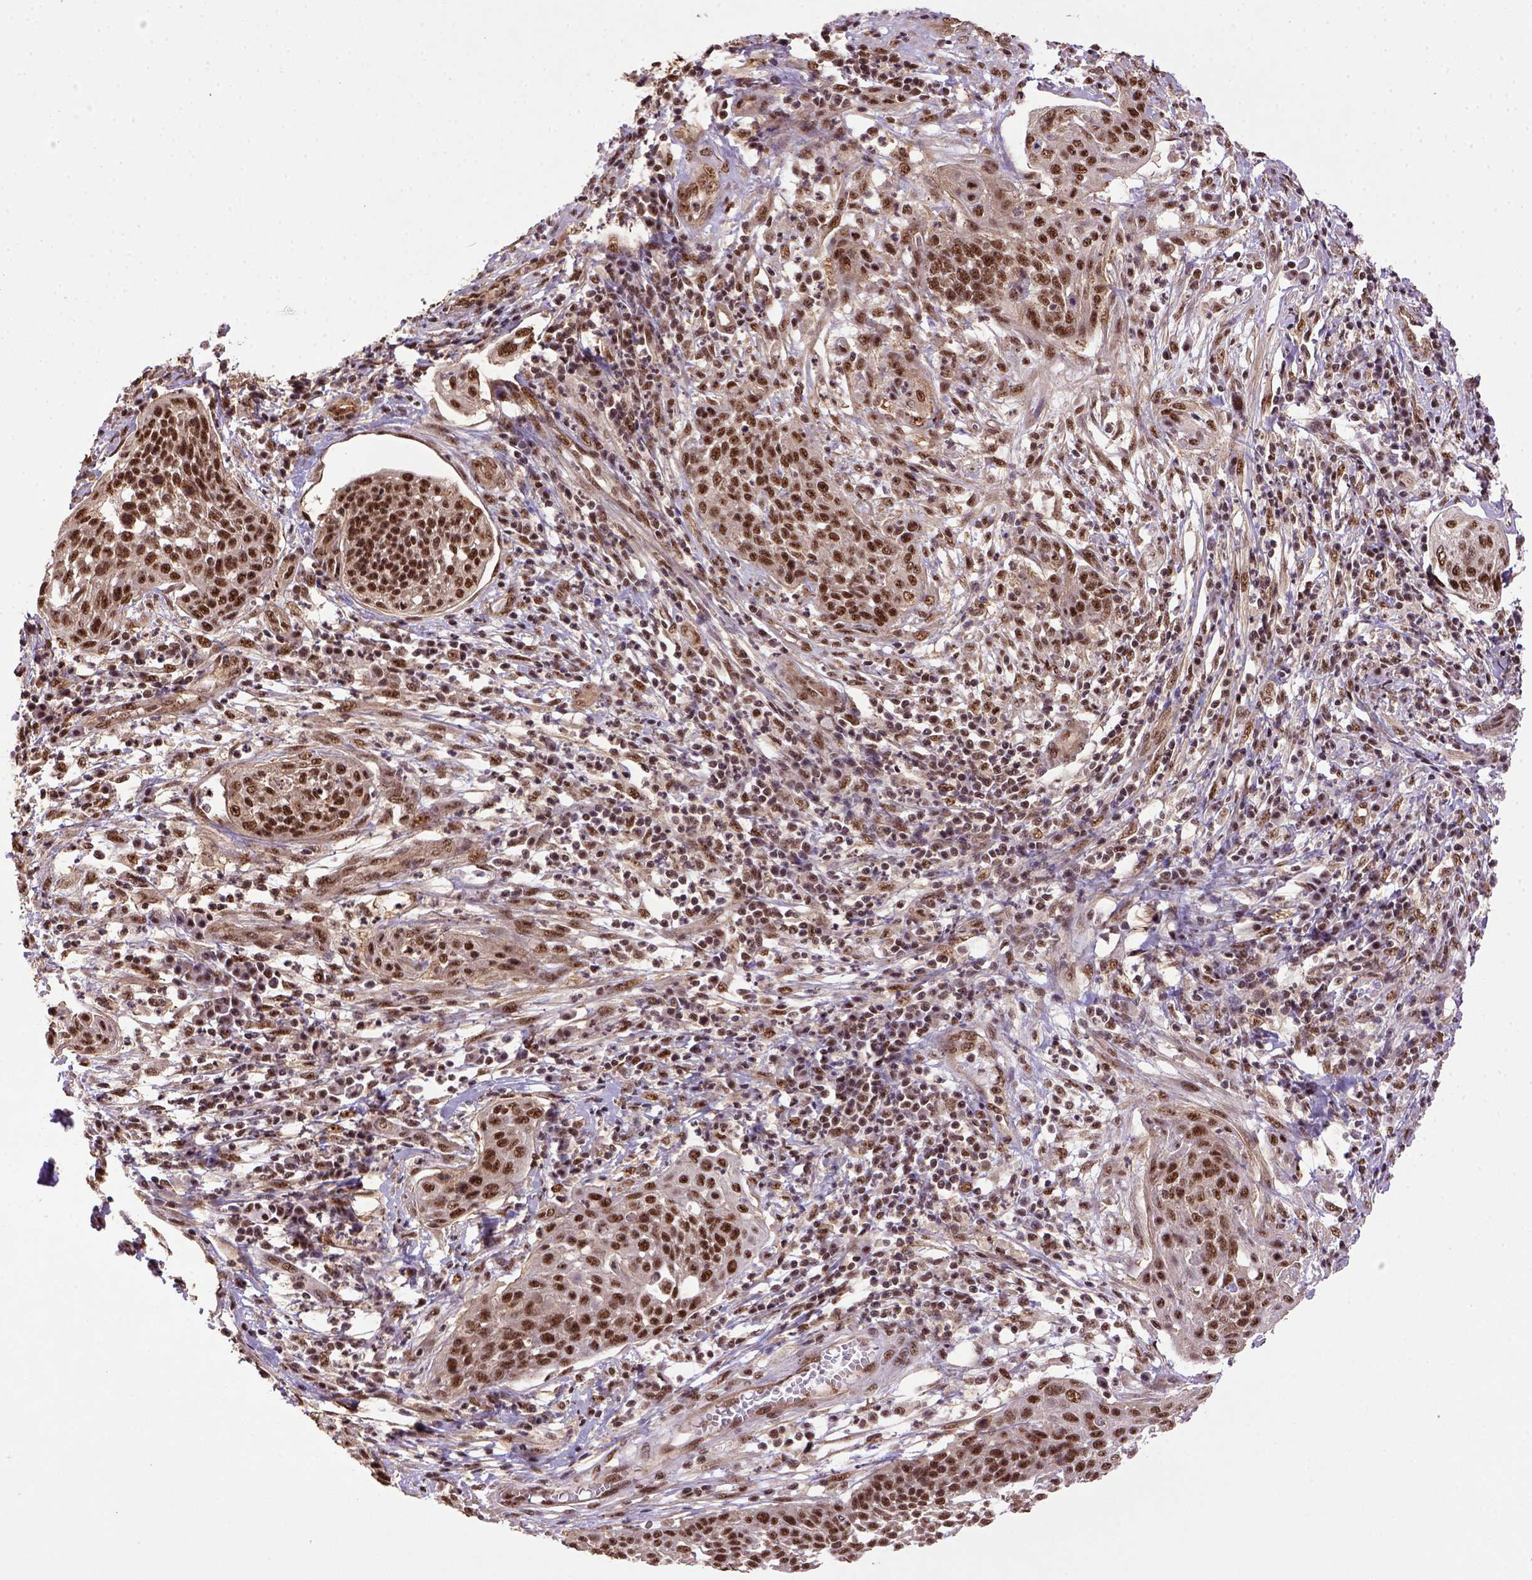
{"staining": {"intensity": "strong", "quantity": ">75%", "location": "nuclear"}, "tissue": "cervical cancer", "cell_type": "Tumor cells", "image_type": "cancer", "snomed": [{"axis": "morphology", "description": "Squamous cell carcinoma, NOS"}, {"axis": "topography", "description": "Cervix"}], "caption": "Immunohistochemical staining of squamous cell carcinoma (cervical) demonstrates high levels of strong nuclear positivity in approximately >75% of tumor cells.", "gene": "PPIG", "patient": {"sex": "female", "age": 34}}